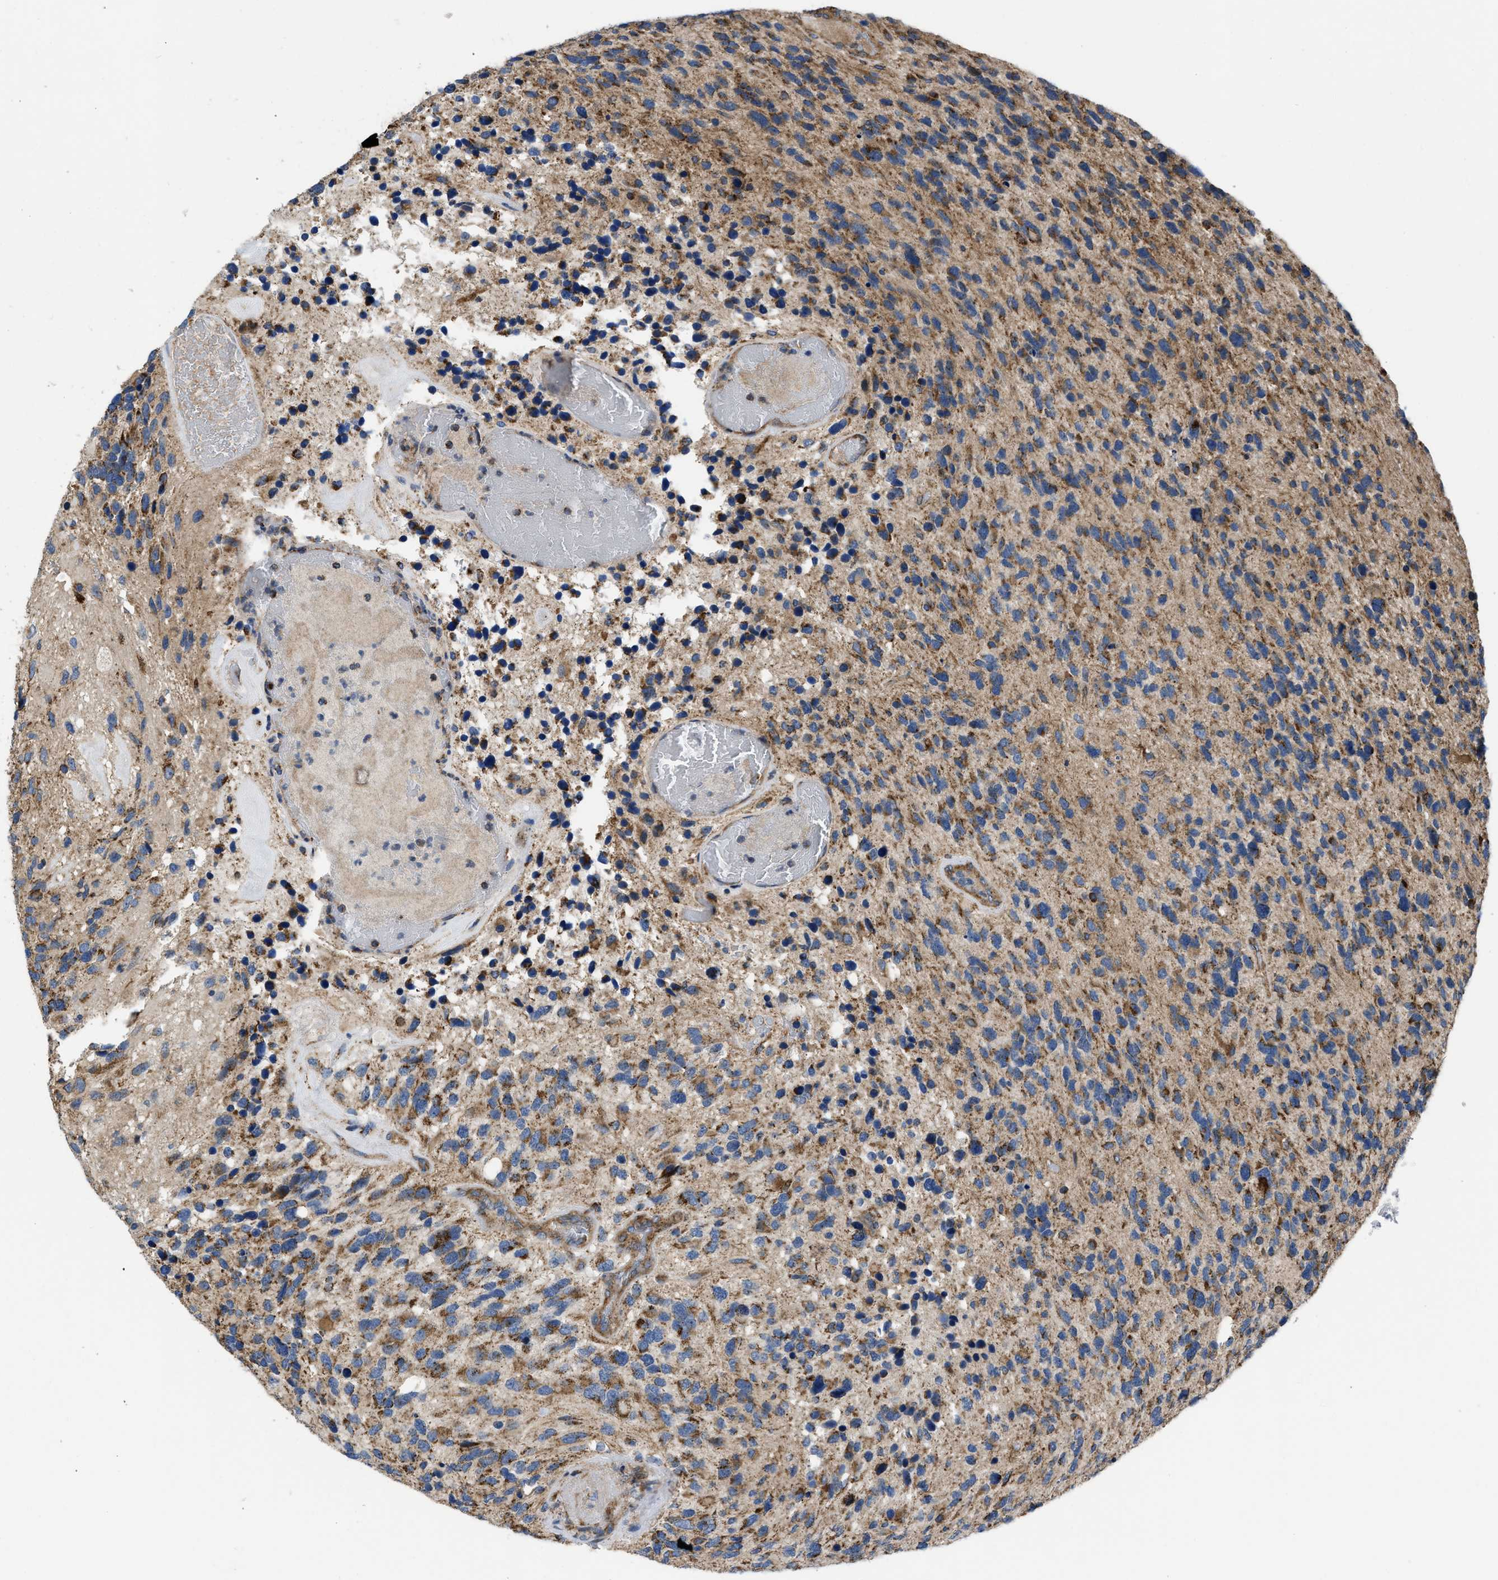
{"staining": {"intensity": "moderate", "quantity": ">75%", "location": "cytoplasmic/membranous"}, "tissue": "glioma", "cell_type": "Tumor cells", "image_type": "cancer", "snomed": [{"axis": "morphology", "description": "Glioma, malignant, High grade"}, {"axis": "topography", "description": "Brain"}], "caption": "A histopathology image showing moderate cytoplasmic/membranous positivity in about >75% of tumor cells in glioma, as visualized by brown immunohistochemical staining.", "gene": "OPTN", "patient": {"sex": "female", "age": 58}}